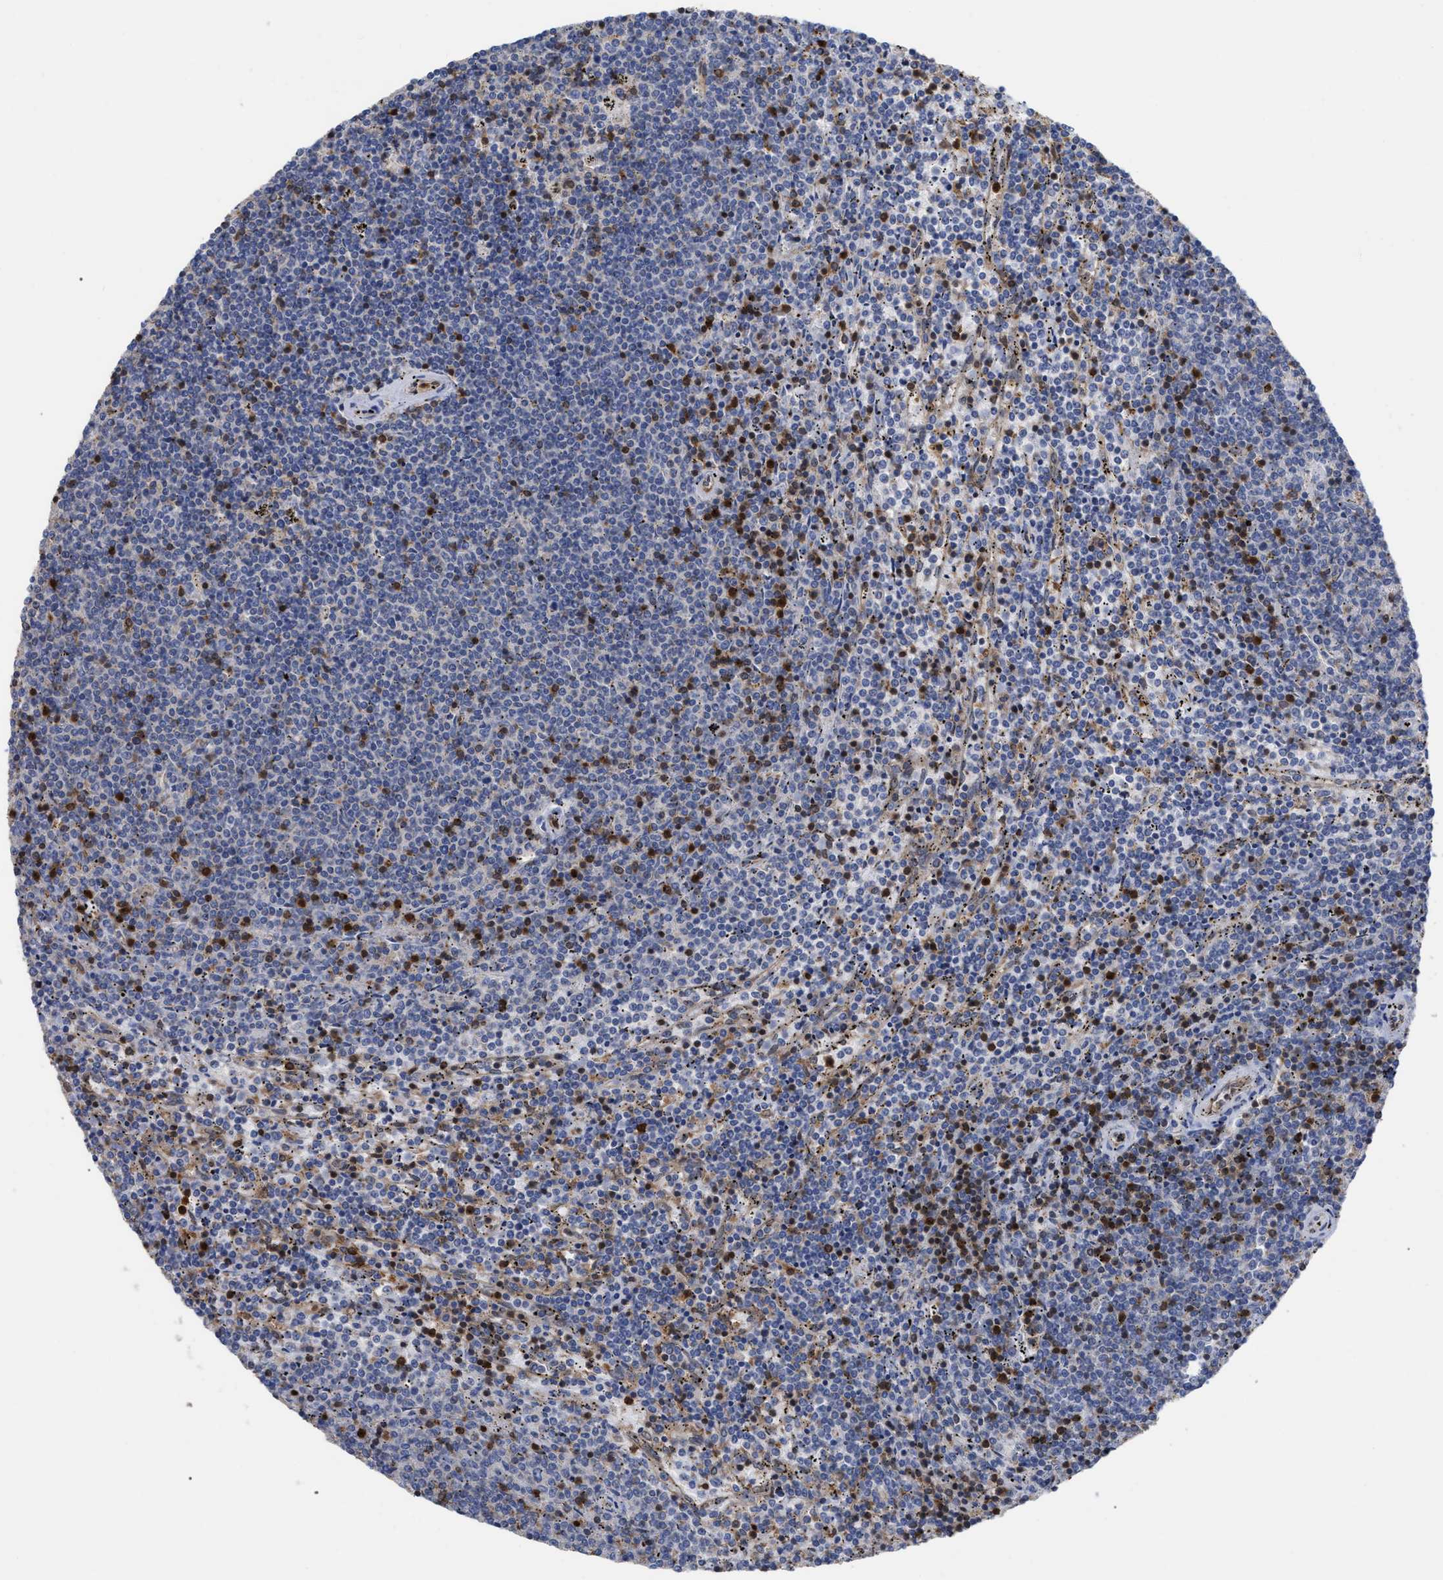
{"staining": {"intensity": "negative", "quantity": "none", "location": "none"}, "tissue": "lymphoma", "cell_type": "Tumor cells", "image_type": "cancer", "snomed": [{"axis": "morphology", "description": "Malignant lymphoma, non-Hodgkin's type, Low grade"}, {"axis": "topography", "description": "Spleen"}], "caption": "IHC of lymphoma shows no staining in tumor cells.", "gene": "GIMAP4", "patient": {"sex": "female", "age": 50}}